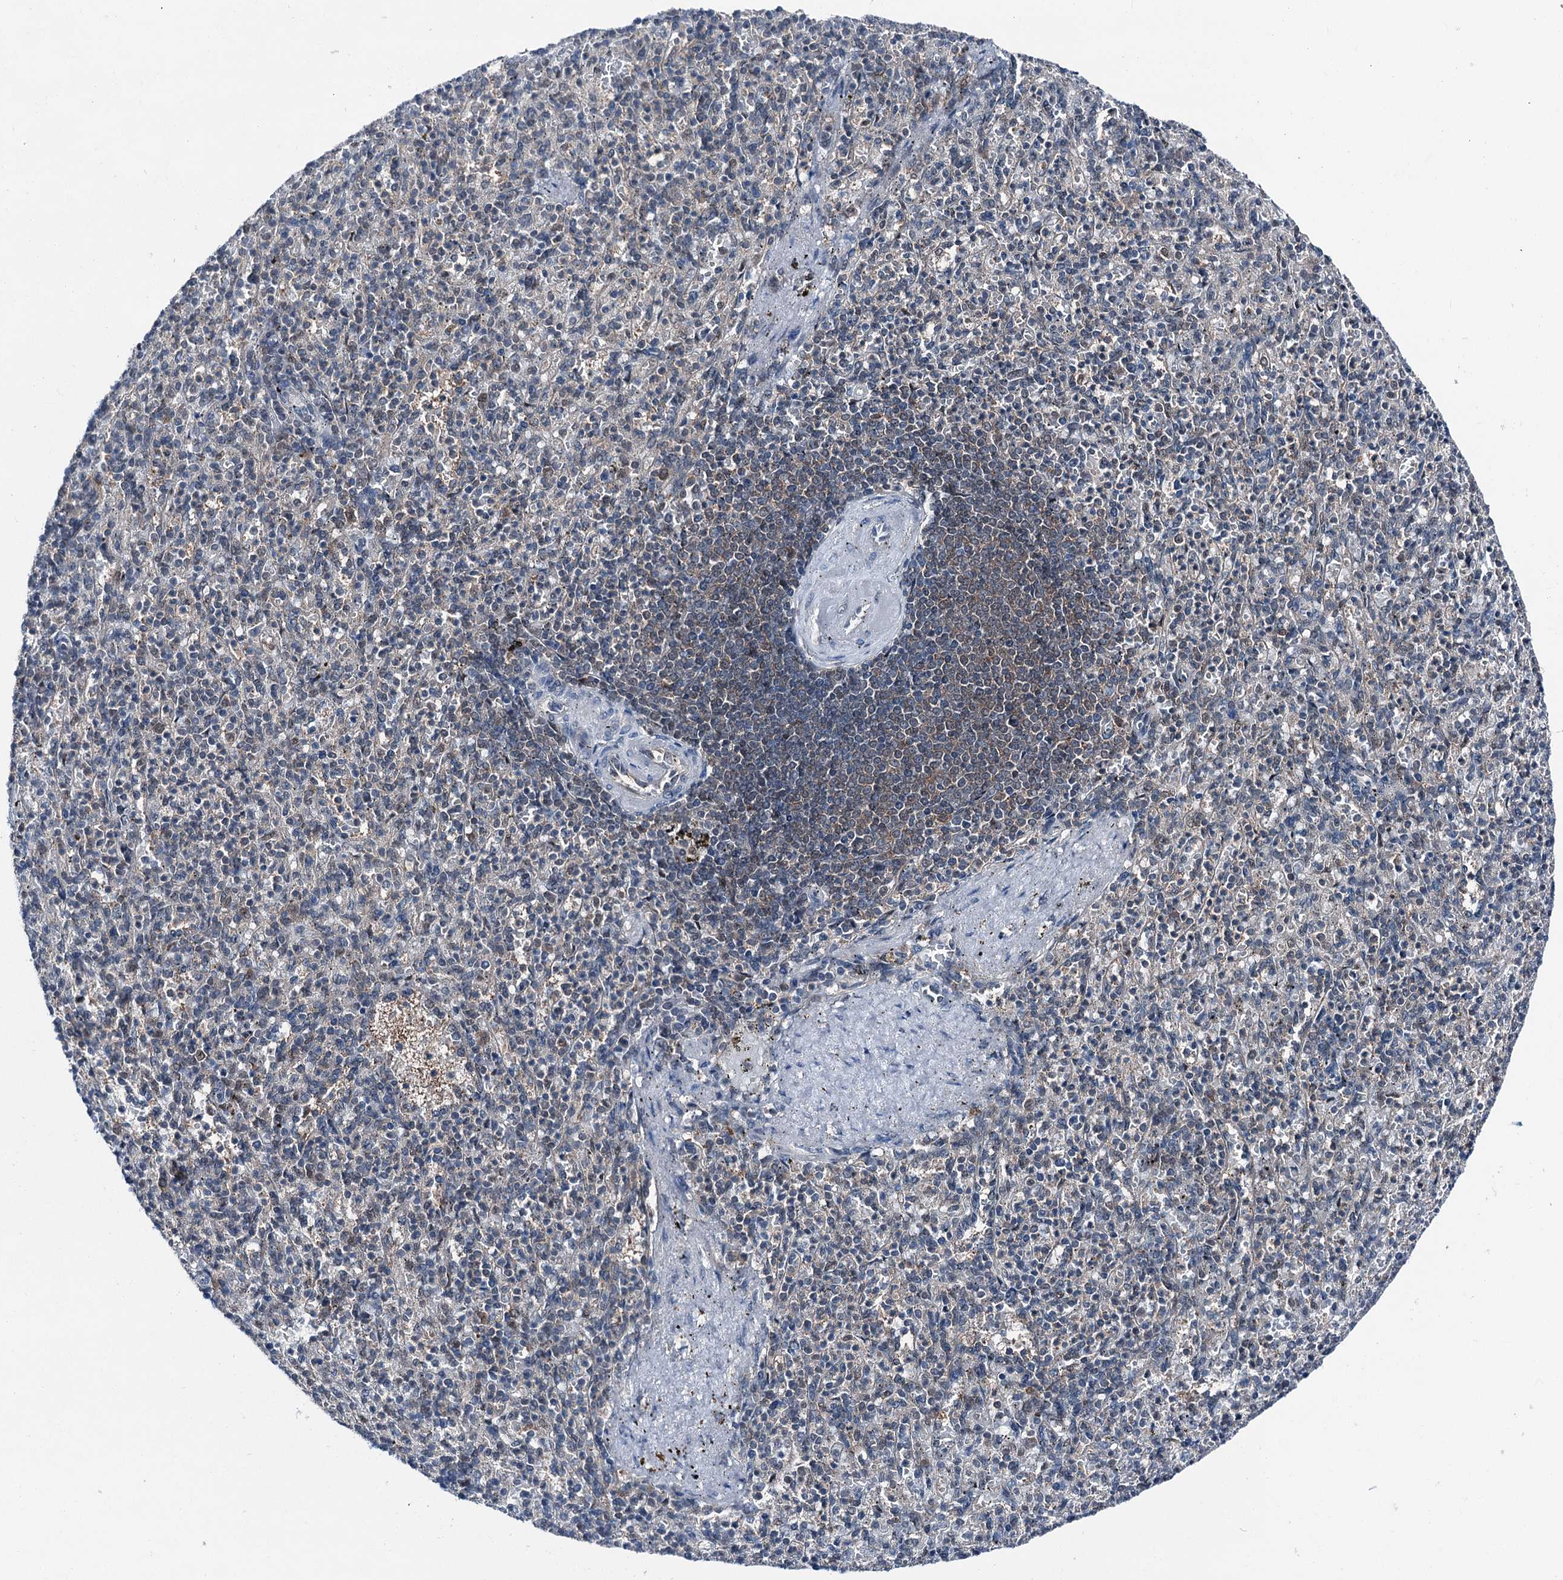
{"staining": {"intensity": "moderate", "quantity": "<25%", "location": "nuclear"}, "tissue": "spleen", "cell_type": "Cells in red pulp", "image_type": "normal", "snomed": [{"axis": "morphology", "description": "Normal tissue, NOS"}, {"axis": "topography", "description": "Spleen"}], "caption": "Immunohistochemical staining of normal human spleen exhibits low levels of moderate nuclear staining in approximately <25% of cells in red pulp. The protein is stained brown, and the nuclei are stained in blue (DAB IHC with brightfield microscopy, high magnification).", "gene": "PSMD13", "patient": {"sex": "female", "age": 74}}